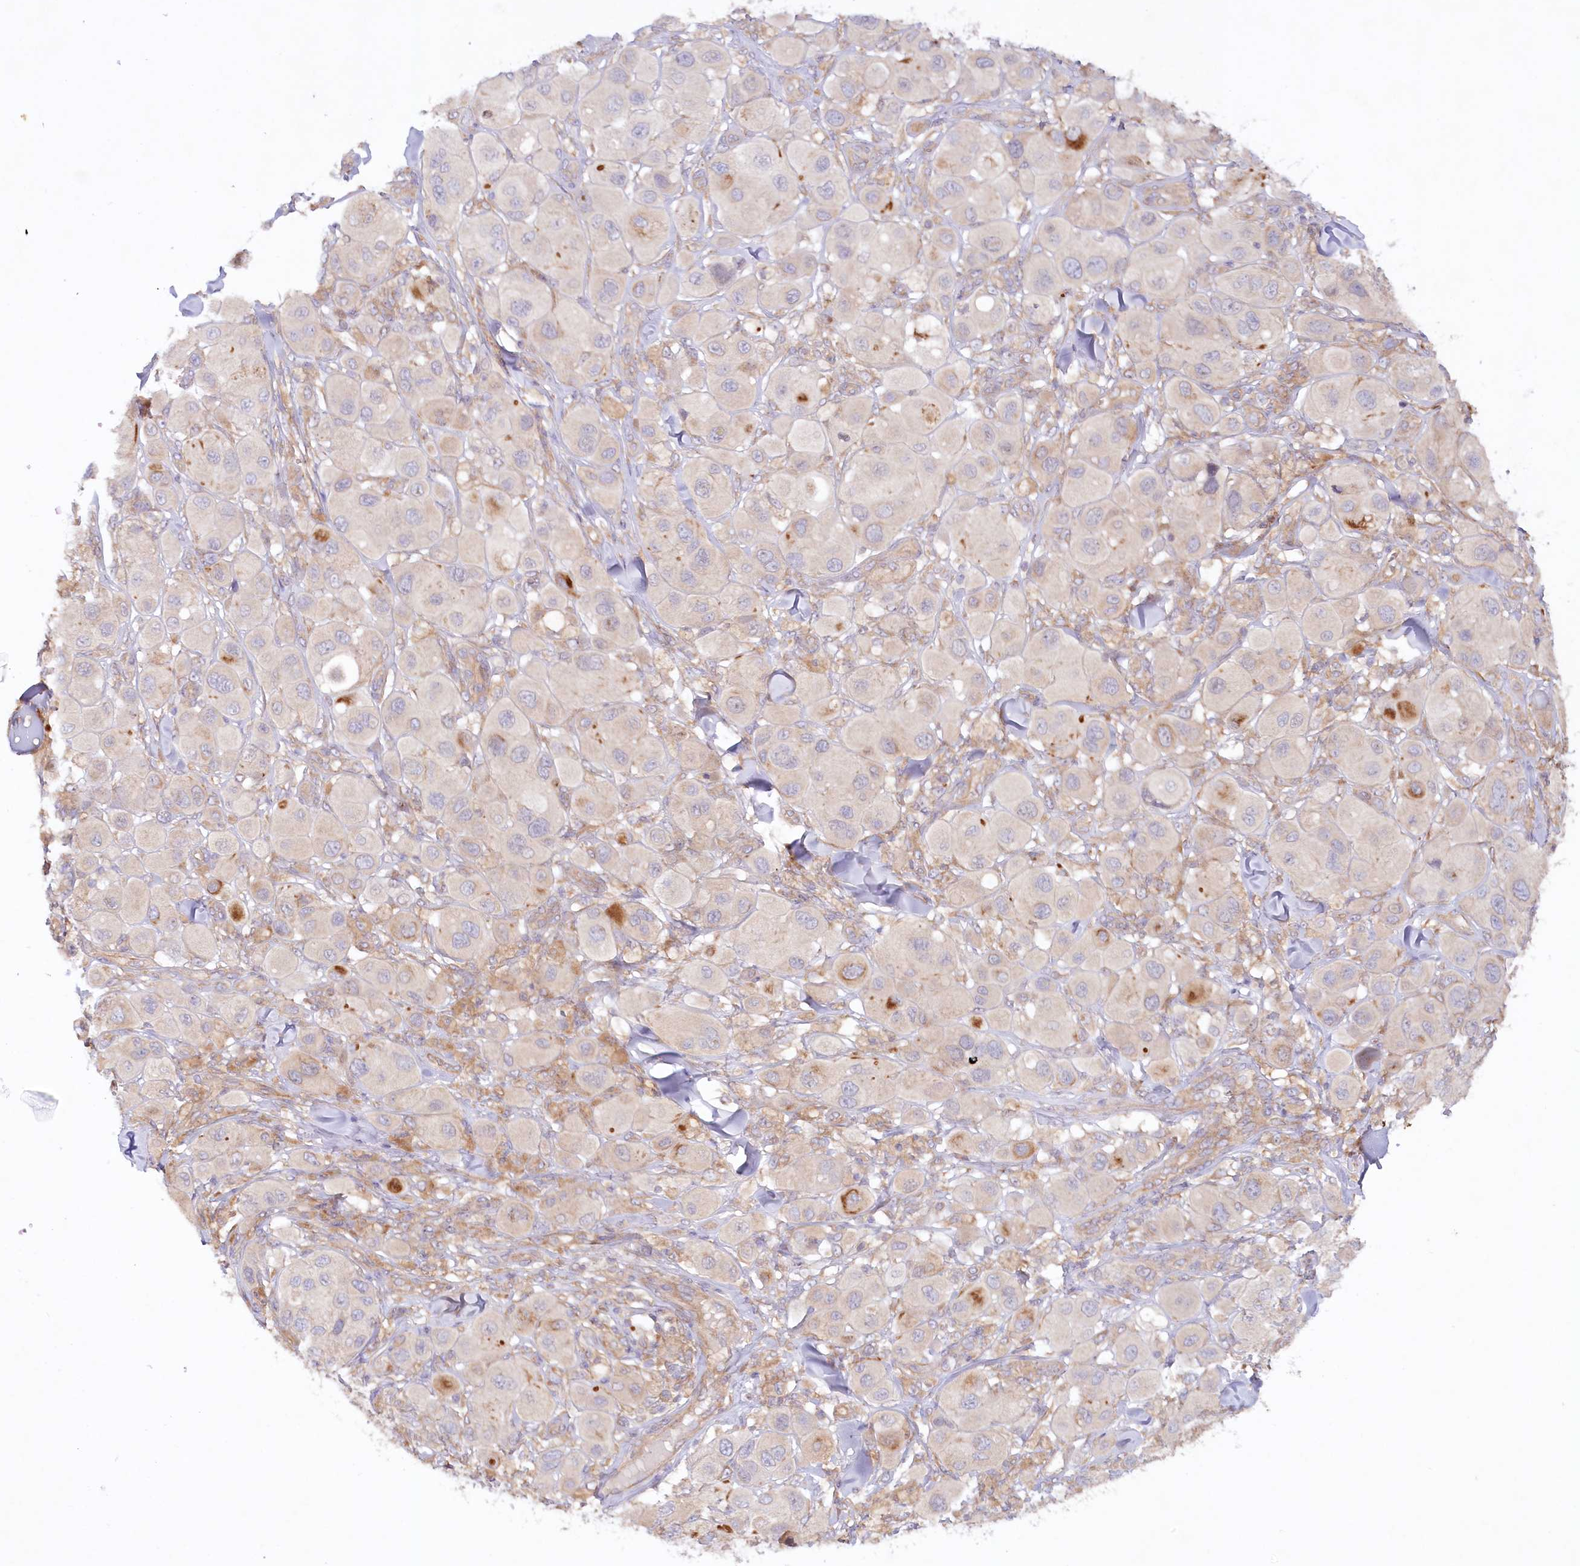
{"staining": {"intensity": "moderate", "quantity": "<25%", "location": "cytoplasmic/membranous"}, "tissue": "melanoma", "cell_type": "Tumor cells", "image_type": "cancer", "snomed": [{"axis": "morphology", "description": "Malignant melanoma, Metastatic site"}, {"axis": "topography", "description": "Skin"}], "caption": "Protein positivity by IHC displays moderate cytoplasmic/membranous staining in about <25% of tumor cells in melanoma. The staining was performed using DAB (3,3'-diaminobenzidine), with brown indicating positive protein expression. Nuclei are stained blue with hematoxylin.", "gene": "TNIP1", "patient": {"sex": "male", "age": 41}}